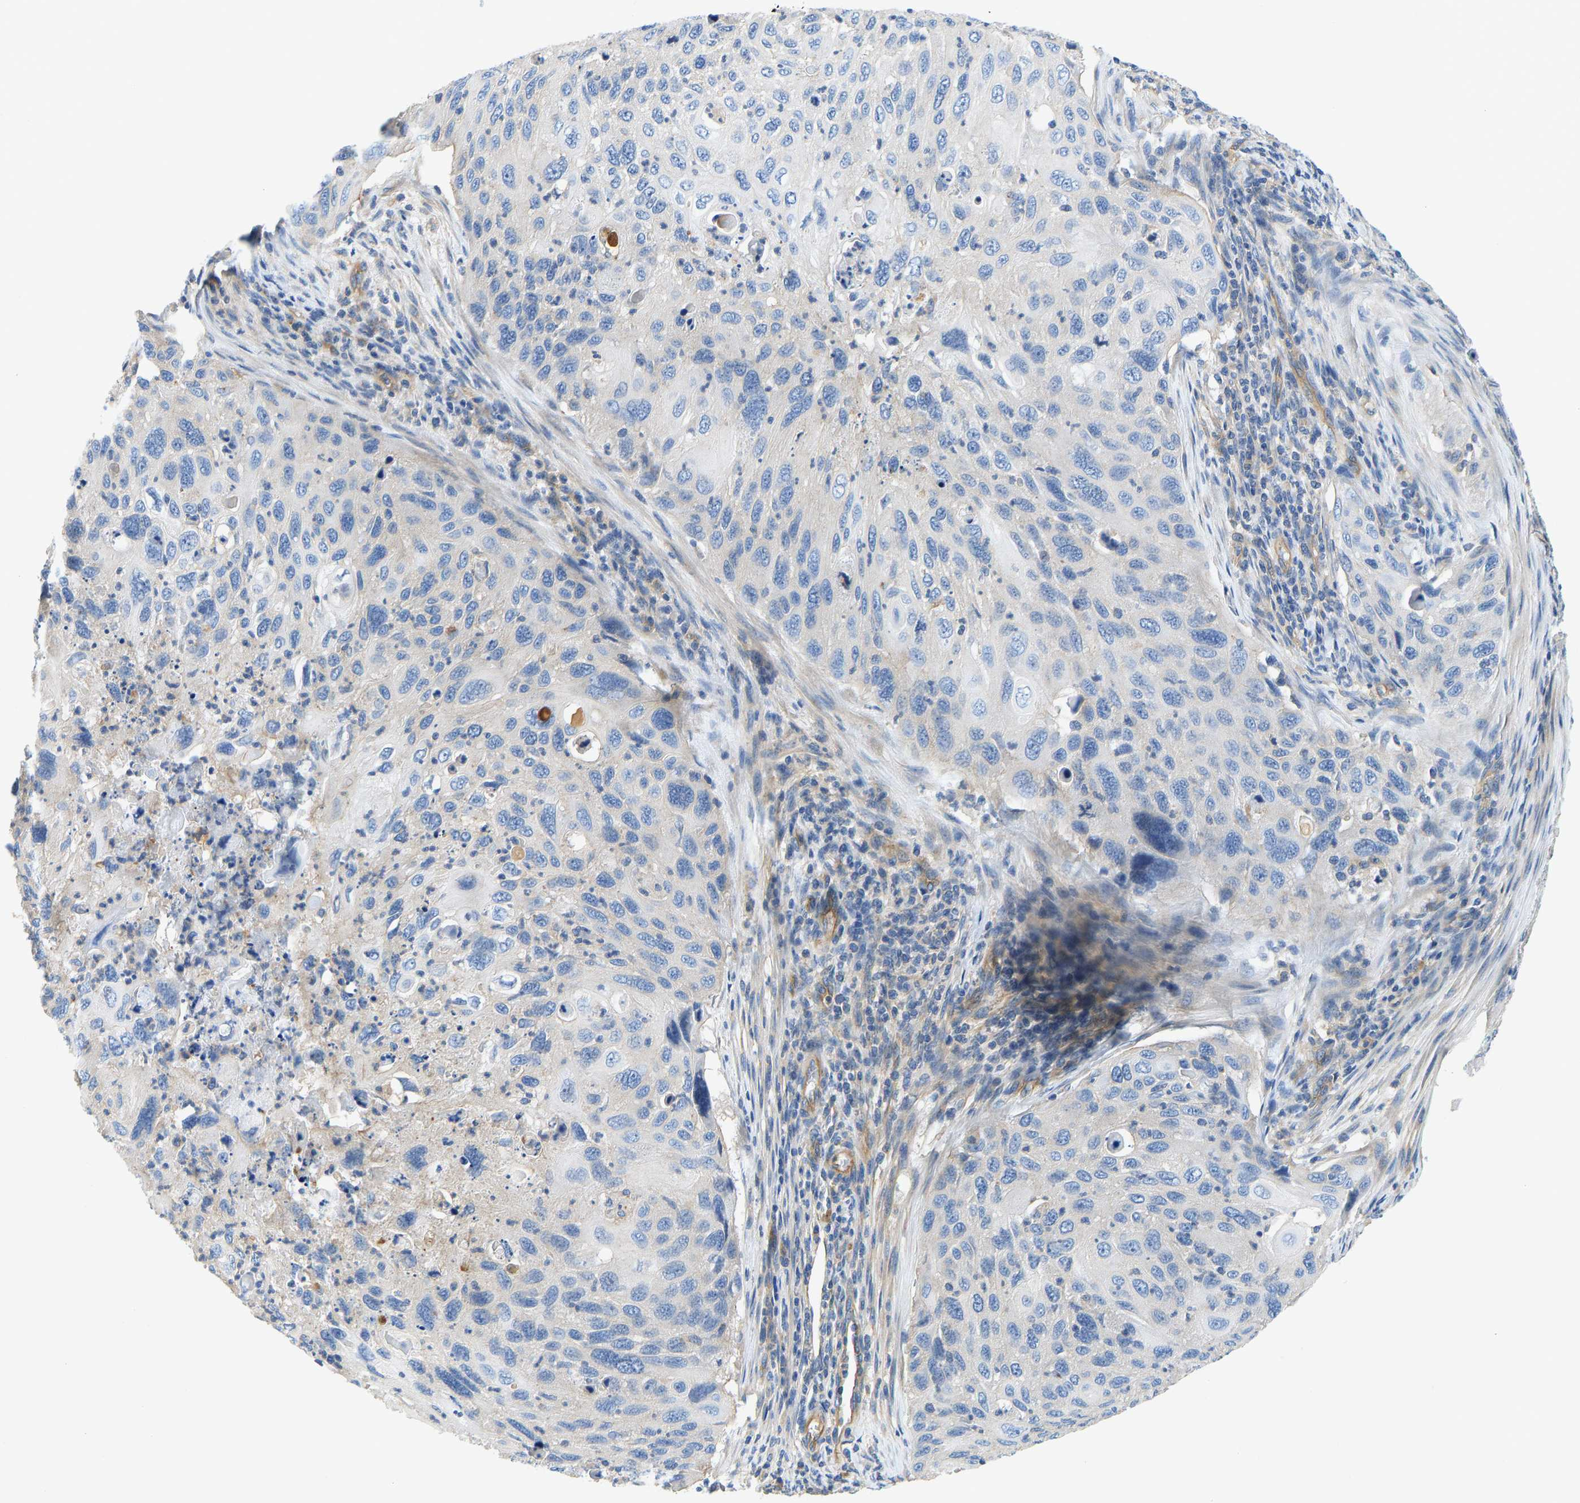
{"staining": {"intensity": "negative", "quantity": "none", "location": "none"}, "tissue": "cervical cancer", "cell_type": "Tumor cells", "image_type": "cancer", "snomed": [{"axis": "morphology", "description": "Squamous cell carcinoma, NOS"}, {"axis": "topography", "description": "Cervix"}], "caption": "This is an IHC histopathology image of human cervical cancer. There is no staining in tumor cells.", "gene": "CHAD", "patient": {"sex": "female", "age": 70}}